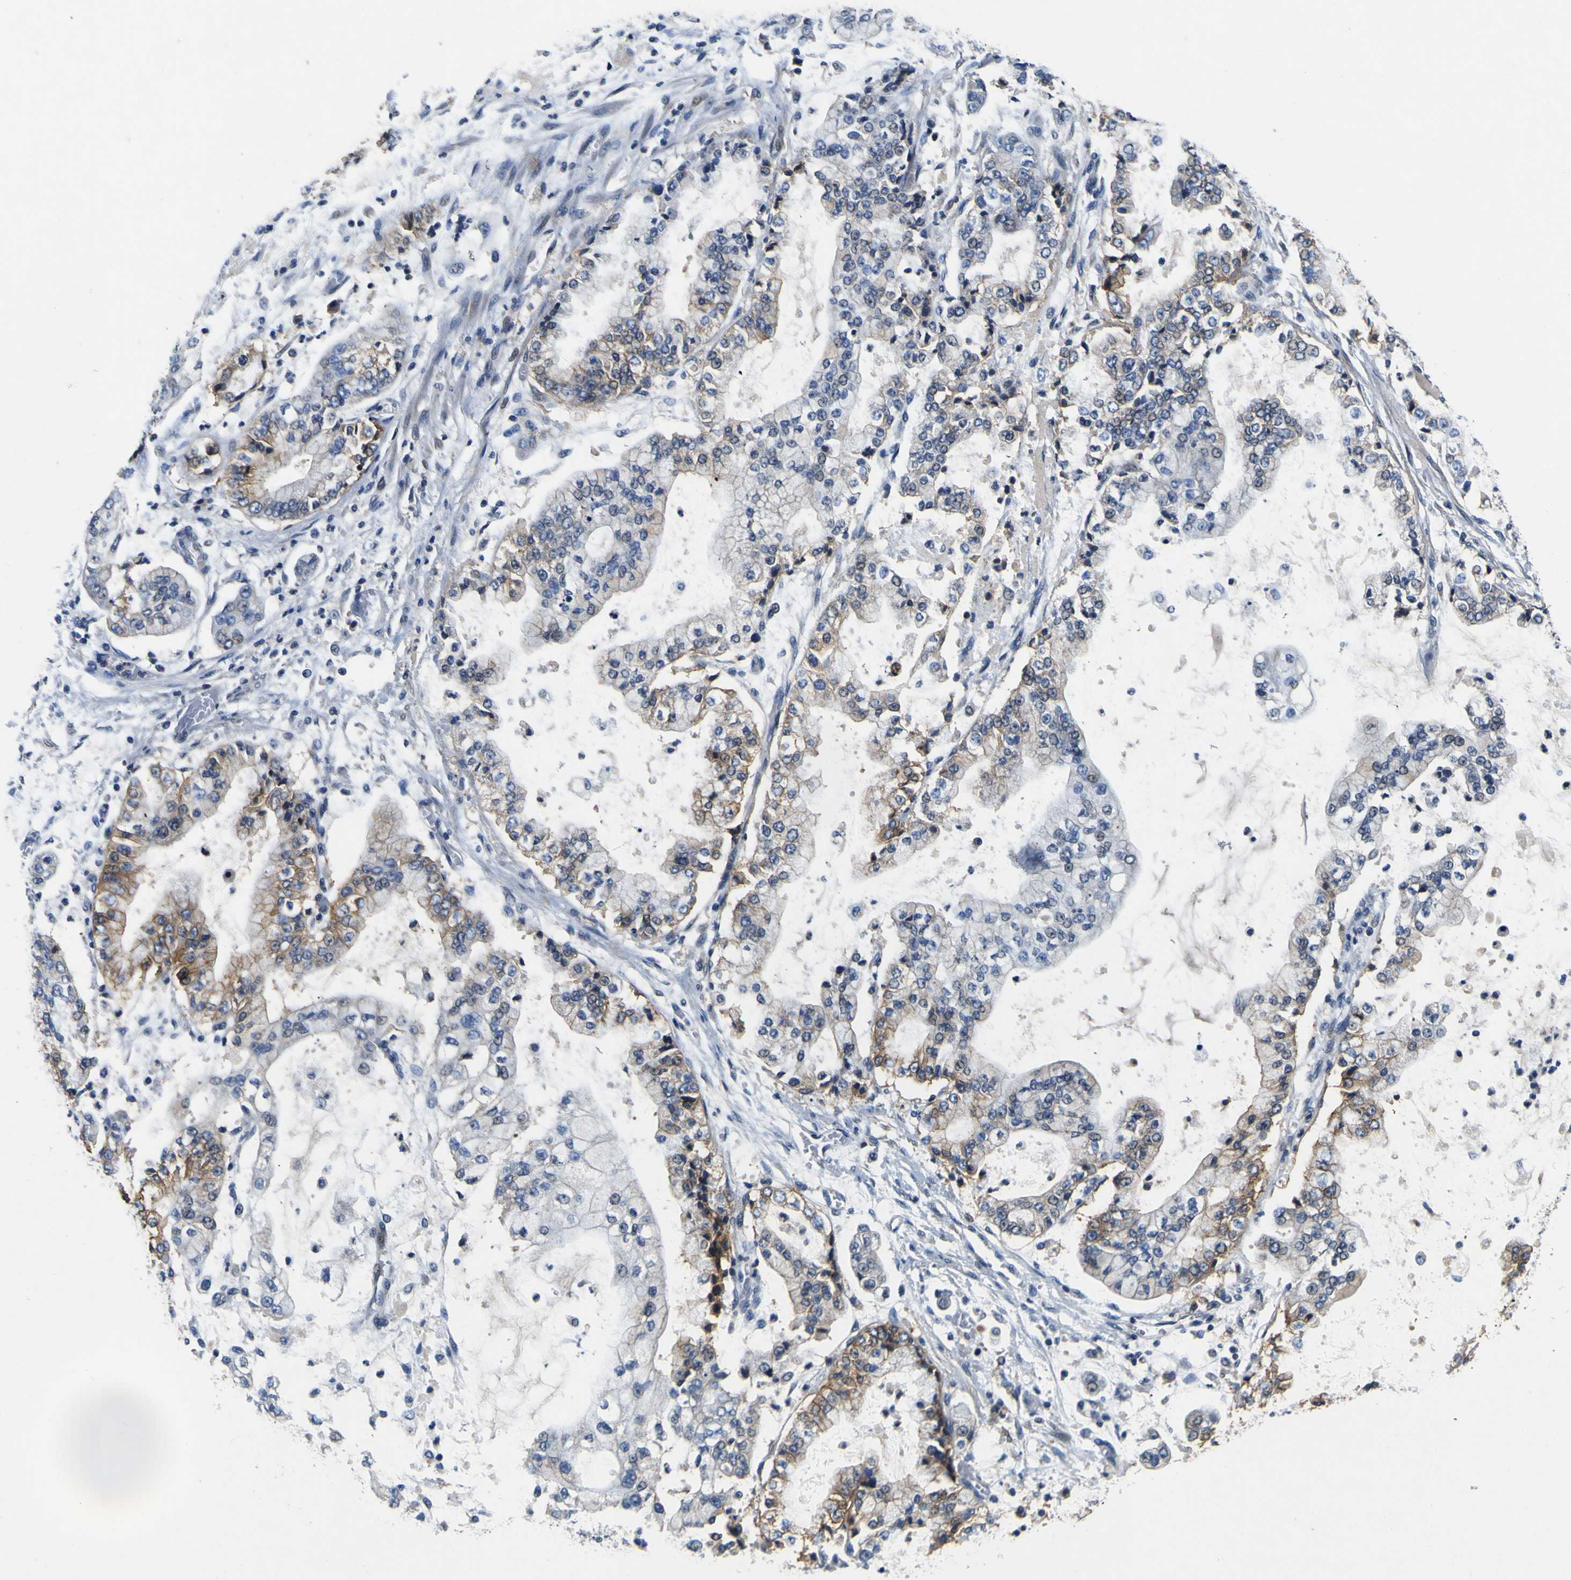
{"staining": {"intensity": "moderate", "quantity": "<25%", "location": "cytoplasmic/membranous"}, "tissue": "stomach cancer", "cell_type": "Tumor cells", "image_type": "cancer", "snomed": [{"axis": "morphology", "description": "Adenocarcinoma, NOS"}, {"axis": "topography", "description": "Stomach"}], "caption": "Protein staining of adenocarcinoma (stomach) tissue displays moderate cytoplasmic/membranous expression in about <25% of tumor cells.", "gene": "EPHB4", "patient": {"sex": "male", "age": 76}}